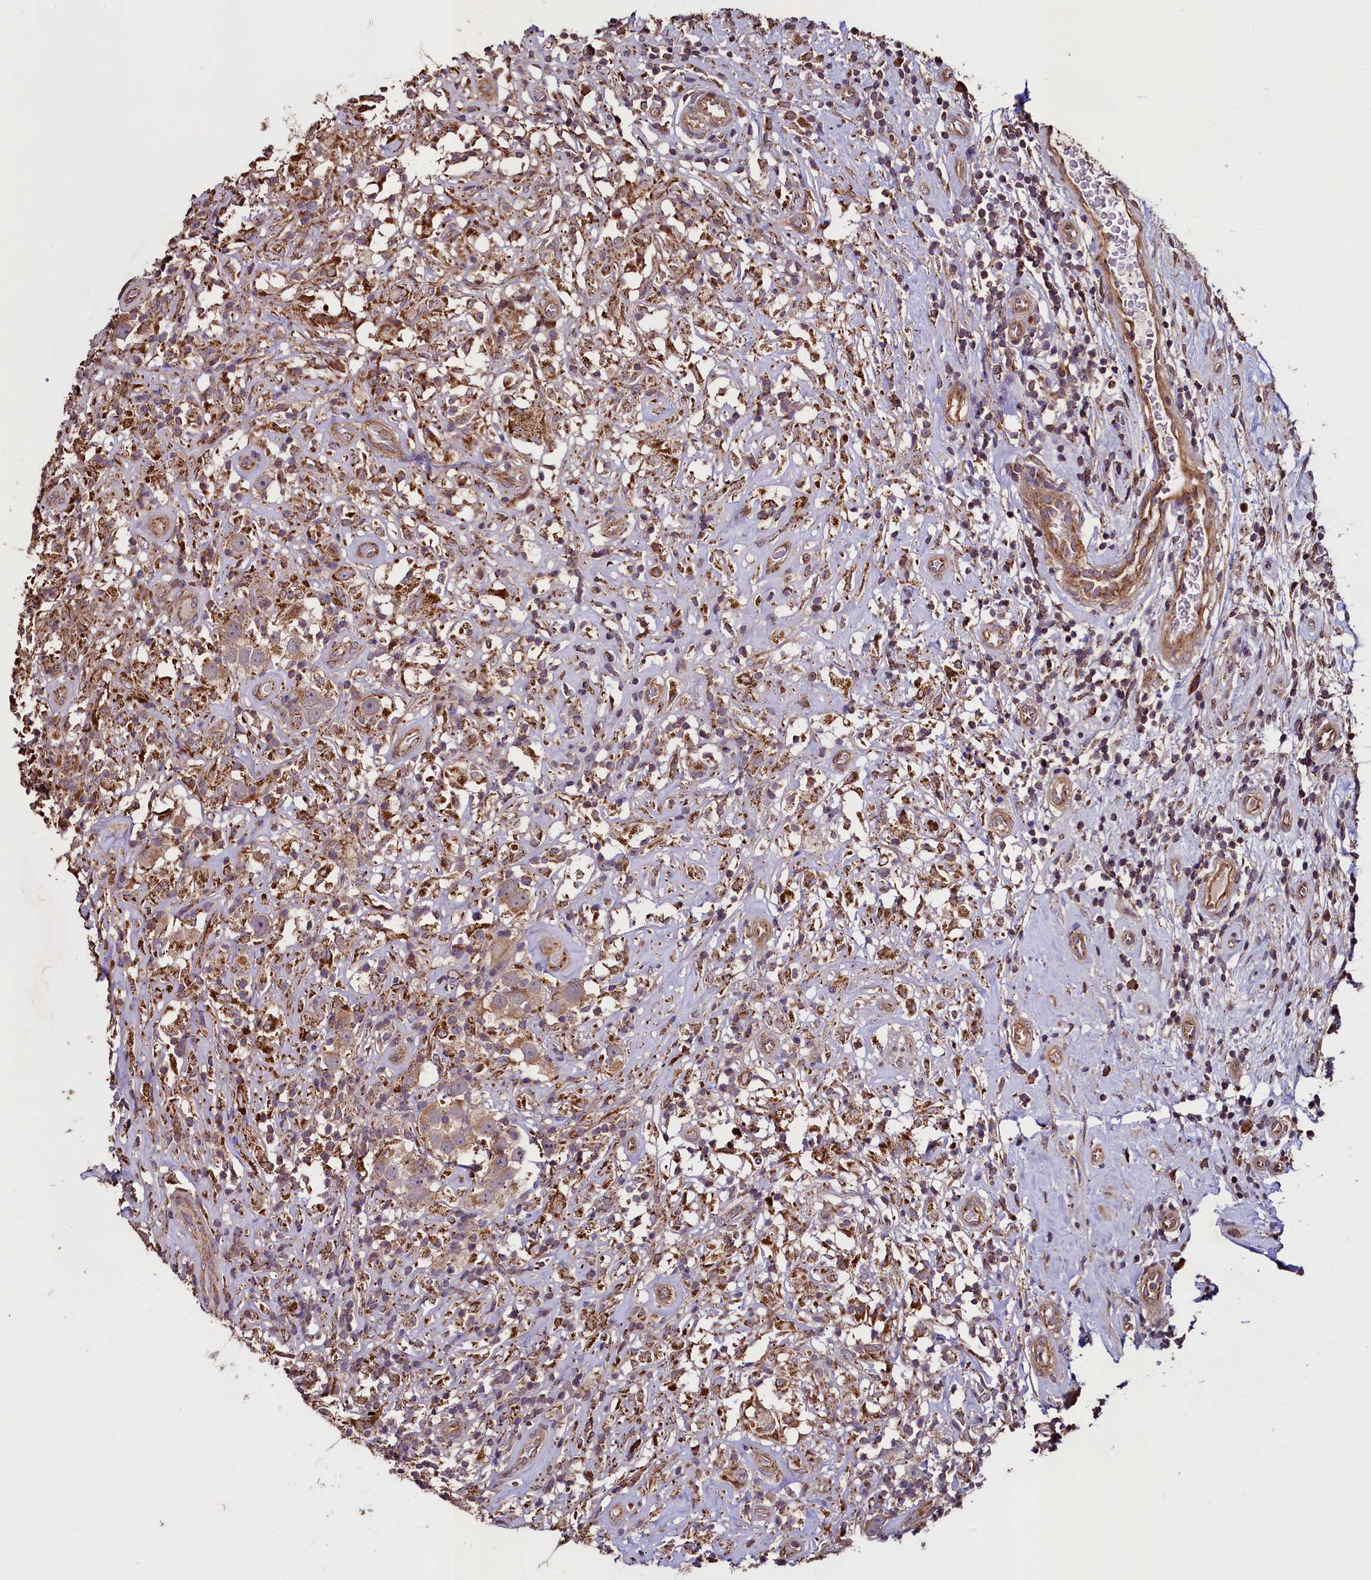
{"staining": {"intensity": "moderate", "quantity": ">75%", "location": "cytoplasmic/membranous"}, "tissue": "testis cancer", "cell_type": "Tumor cells", "image_type": "cancer", "snomed": [{"axis": "morphology", "description": "Seminoma, NOS"}, {"axis": "topography", "description": "Testis"}], "caption": "Immunohistochemistry (IHC) histopathology image of neoplastic tissue: human testis seminoma stained using immunohistochemistry (IHC) shows medium levels of moderate protein expression localized specifically in the cytoplasmic/membranous of tumor cells, appearing as a cytoplasmic/membranous brown color.", "gene": "RBFA", "patient": {"sex": "male", "age": 49}}